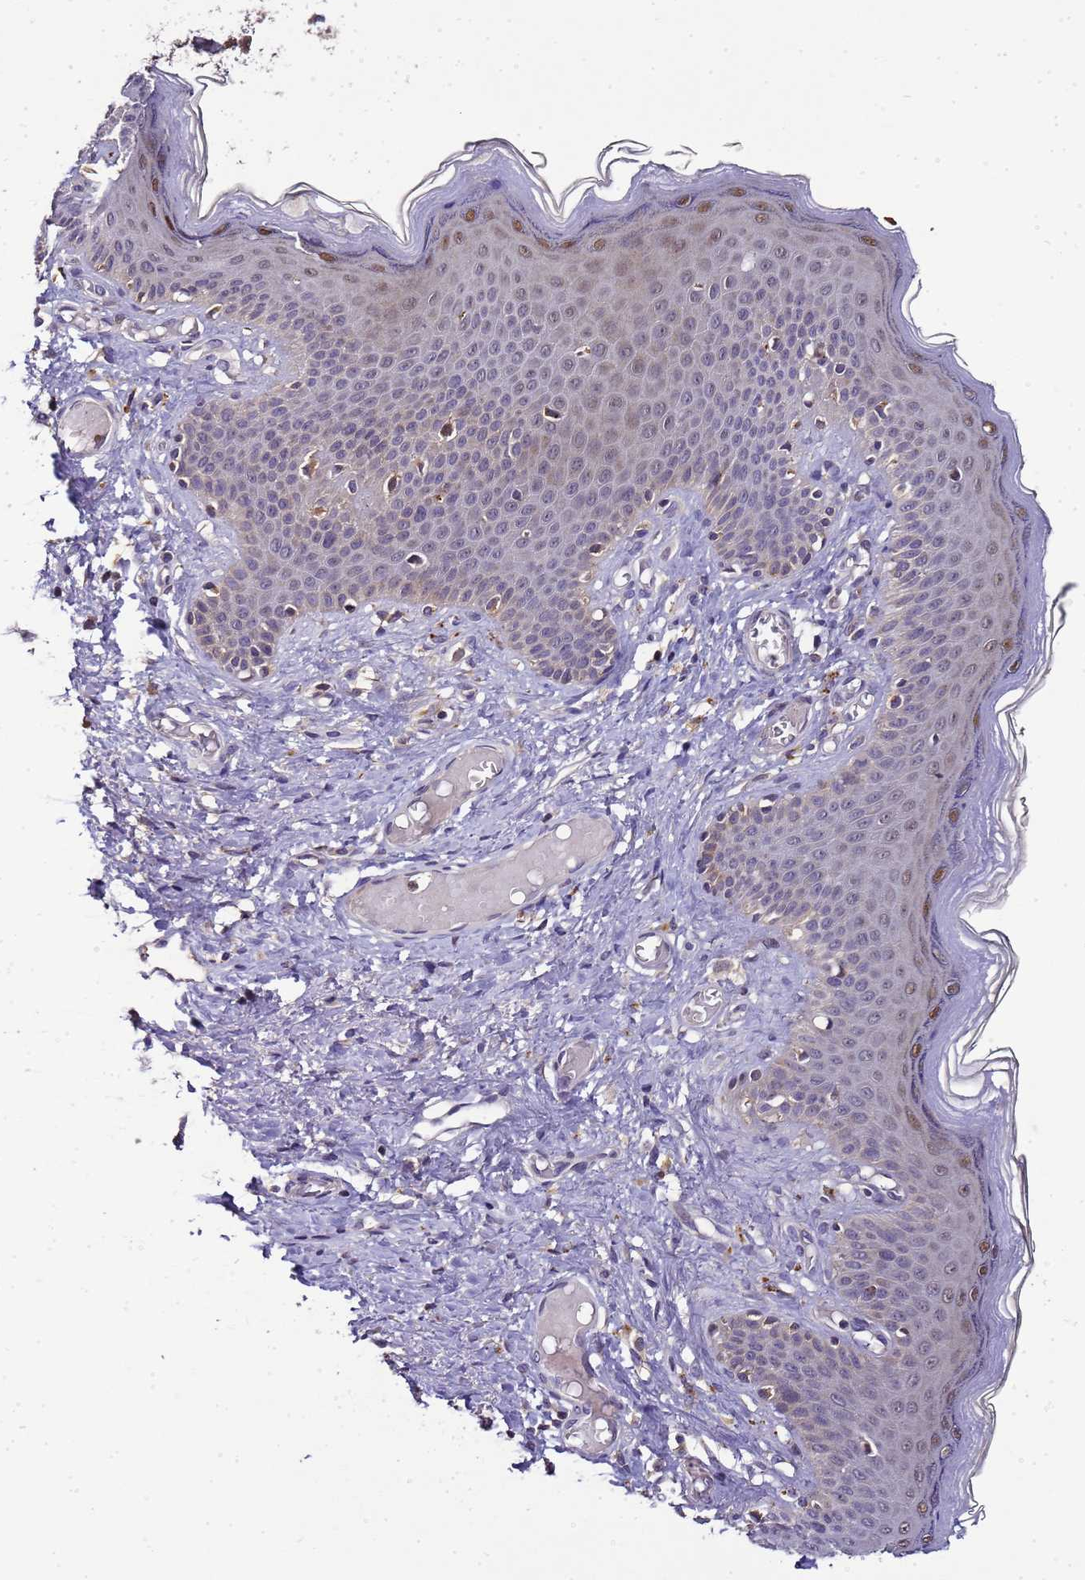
{"staining": {"intensity": "moderate", "quantity": "25%-75%", "location": "nuclear"}, "tissue": "skin", "cell_type": "Epidermal cells", "image_type": "normal", "snomed": [{"axis": "morphology", "description": "Normal tissue, NOS"}, {"axis": "topography", "description": "Anal"}], "caption": "Unremarkable skin was stained to show a protein in brown. There is medium levels of moderate nuclear expression in about 25%-75% of epidermal cells. The staining was performed using DAB to visualize the protein expression in brown, while the nuclei were stained in blue with hematoxylin (Magnification: 20x).", "gene": "LGI4", "patient": {"sex": "female", "age": 40}}